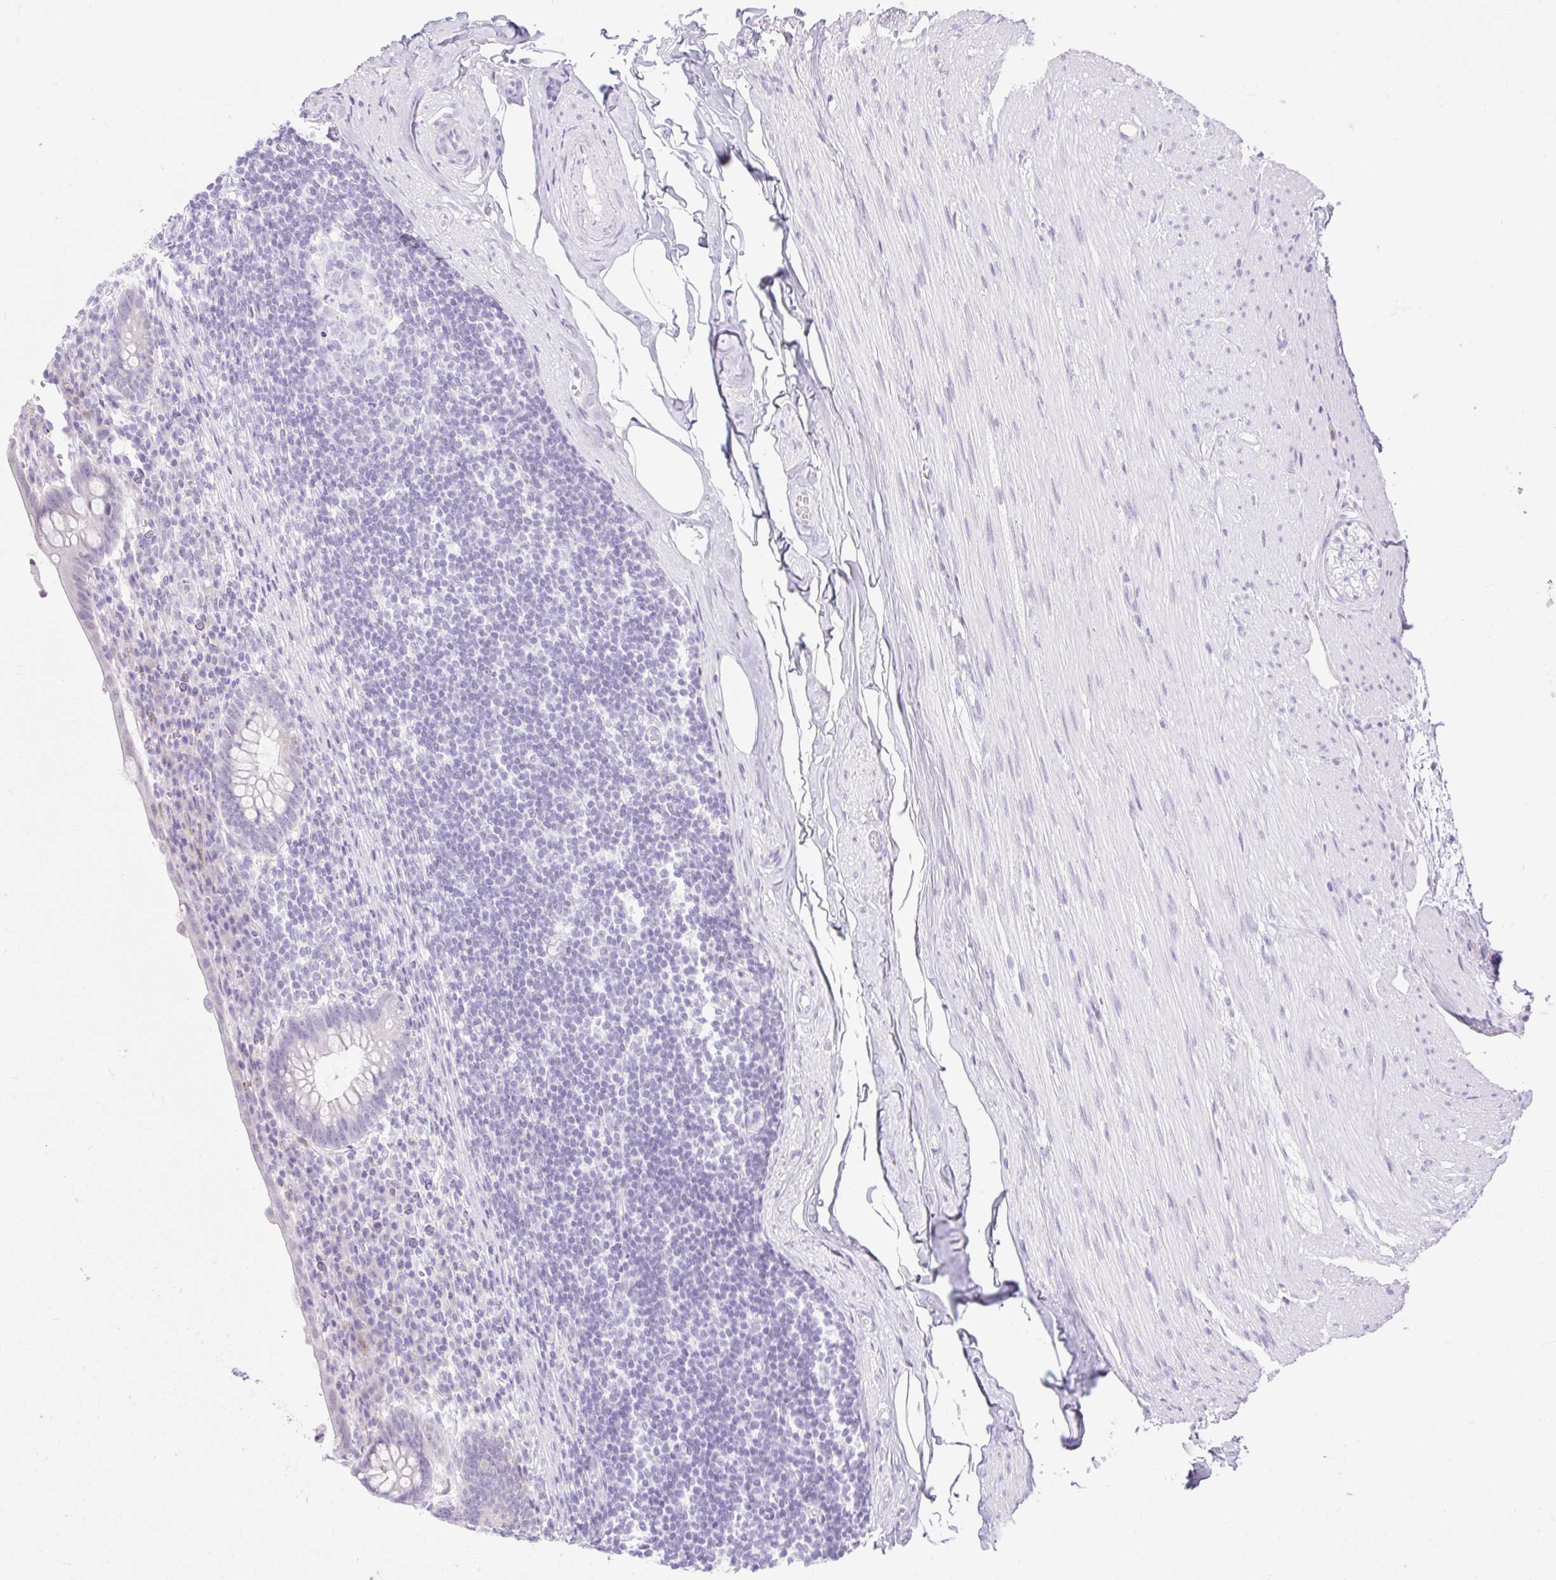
{"staining": {"intensity": "negative", "quantity": "none", "location": "none"}, "tissue": "appendix", "cell_type": "Glandular cells", "image_type": "normal", "snomed": [{"axis": "morphology", "description": "Normal tissue, NOS"}, {"axis": "topography", "description": "Appendix"}], "caption": "Immunohistochemistry image of normal appendix: human appendix stained with DAB reveals no significant protein expression in glandular cells. The staining is performed using DAB (3,3'-diaminobenzidine) brown chromogen with nuclei counter-stained in using hematoxylin.", "gene": "SLC25A40", "patient": {"sex": "female", "age": 56}}